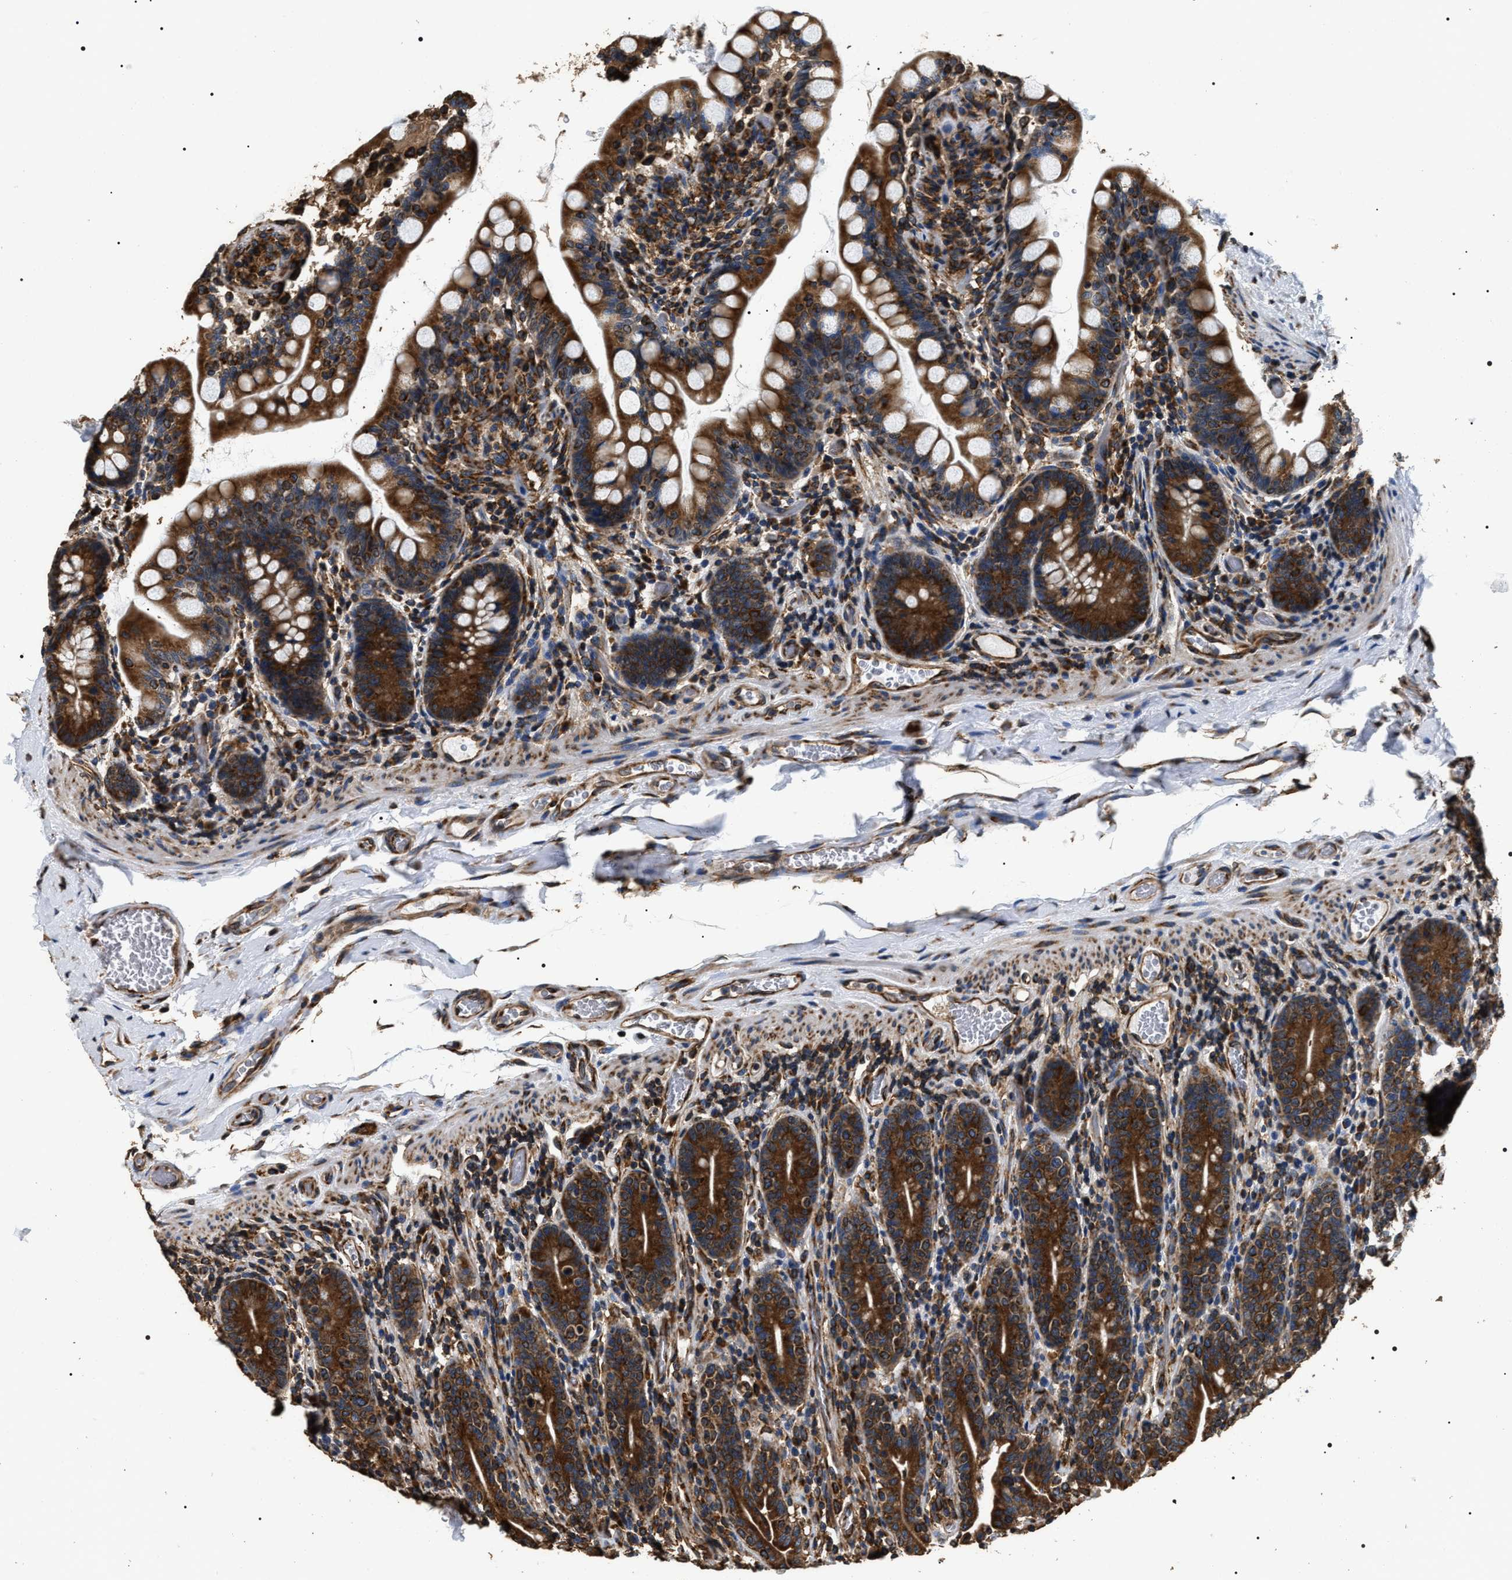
{"staining": {"intensity": "strong", "quantity": ">75%", "location": "cytoplasmic/membranous"}, "tissue": "small intestine", "cell_type": "Glandular cells", "image_type": "normal", "snomed": [{"axis": "morphology", "description": "Normal tissue, NOS"}, {"axis": "topography", "description": "Small intestine"}], "caption": "Immunohistochemical staining of benign human small intestine demonstrates high levels of strong cytoplasmic/membranous staining in approximately >75% of glandular cells. (Stains: DAB in brown, nuclei in blue, Microscopy: brightfield microscopy at high magnification).", "gene": "KTN1", "patient": {"sex": "female", "age": 56}}